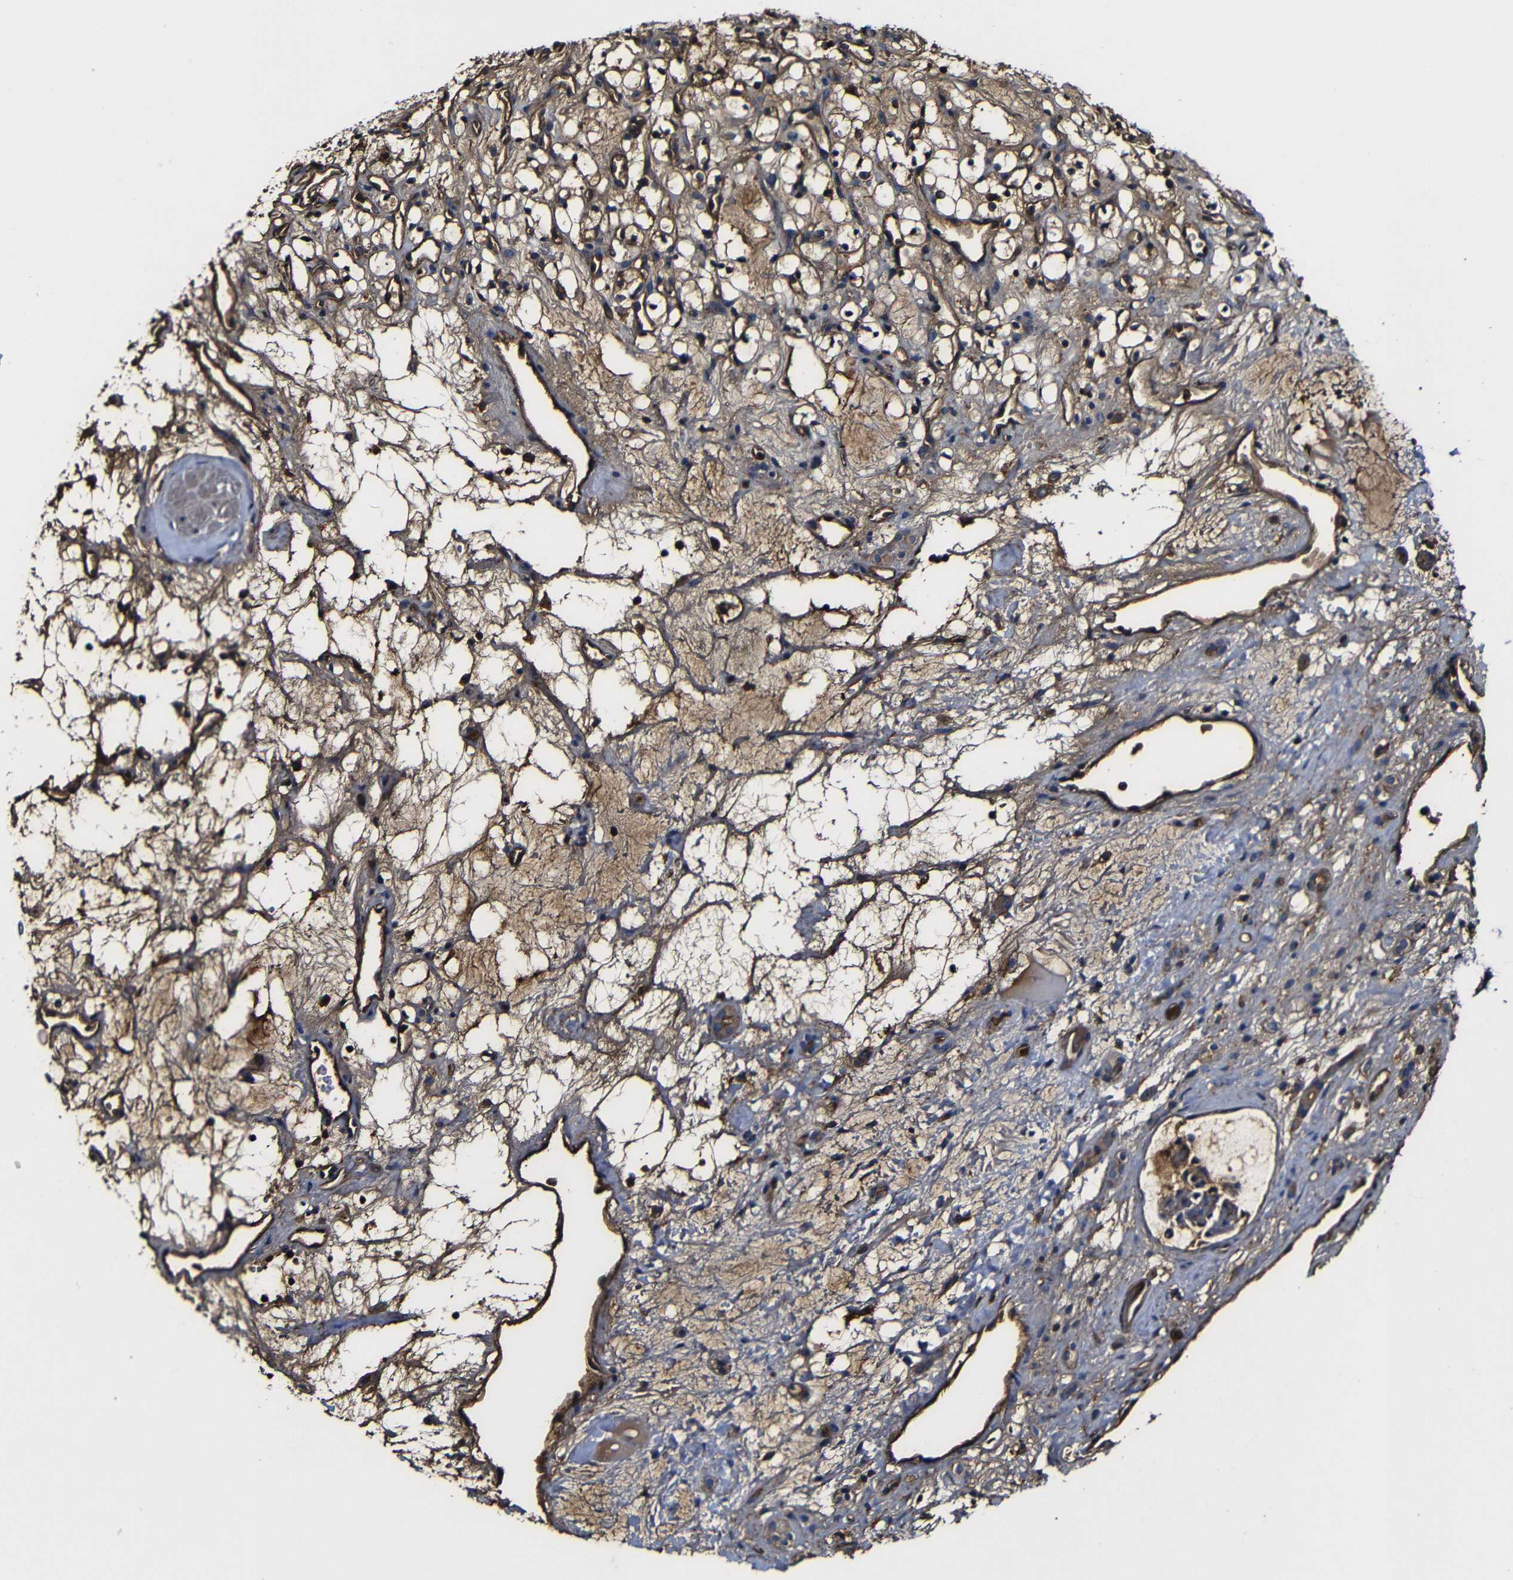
{"staining": {"intensity": "moderate", "quantity": ">75%", "location": "none"}, "tissue": "renal cancer", "cell_type": "Tumor cells", "image_type": "cancer", "snomed": [{"axis": "morphology", "description": "Adenocarcinoma, NOS"}, {"axis": "topography", "description": "Kidney"}], "caption": "The immunohistochemical stain highlights moderate None expression in tumor cells of renal cancer (adenocarcinoma) tissue.", "gene": "MSN", "patient": {"sex": "female", "age": 60}}